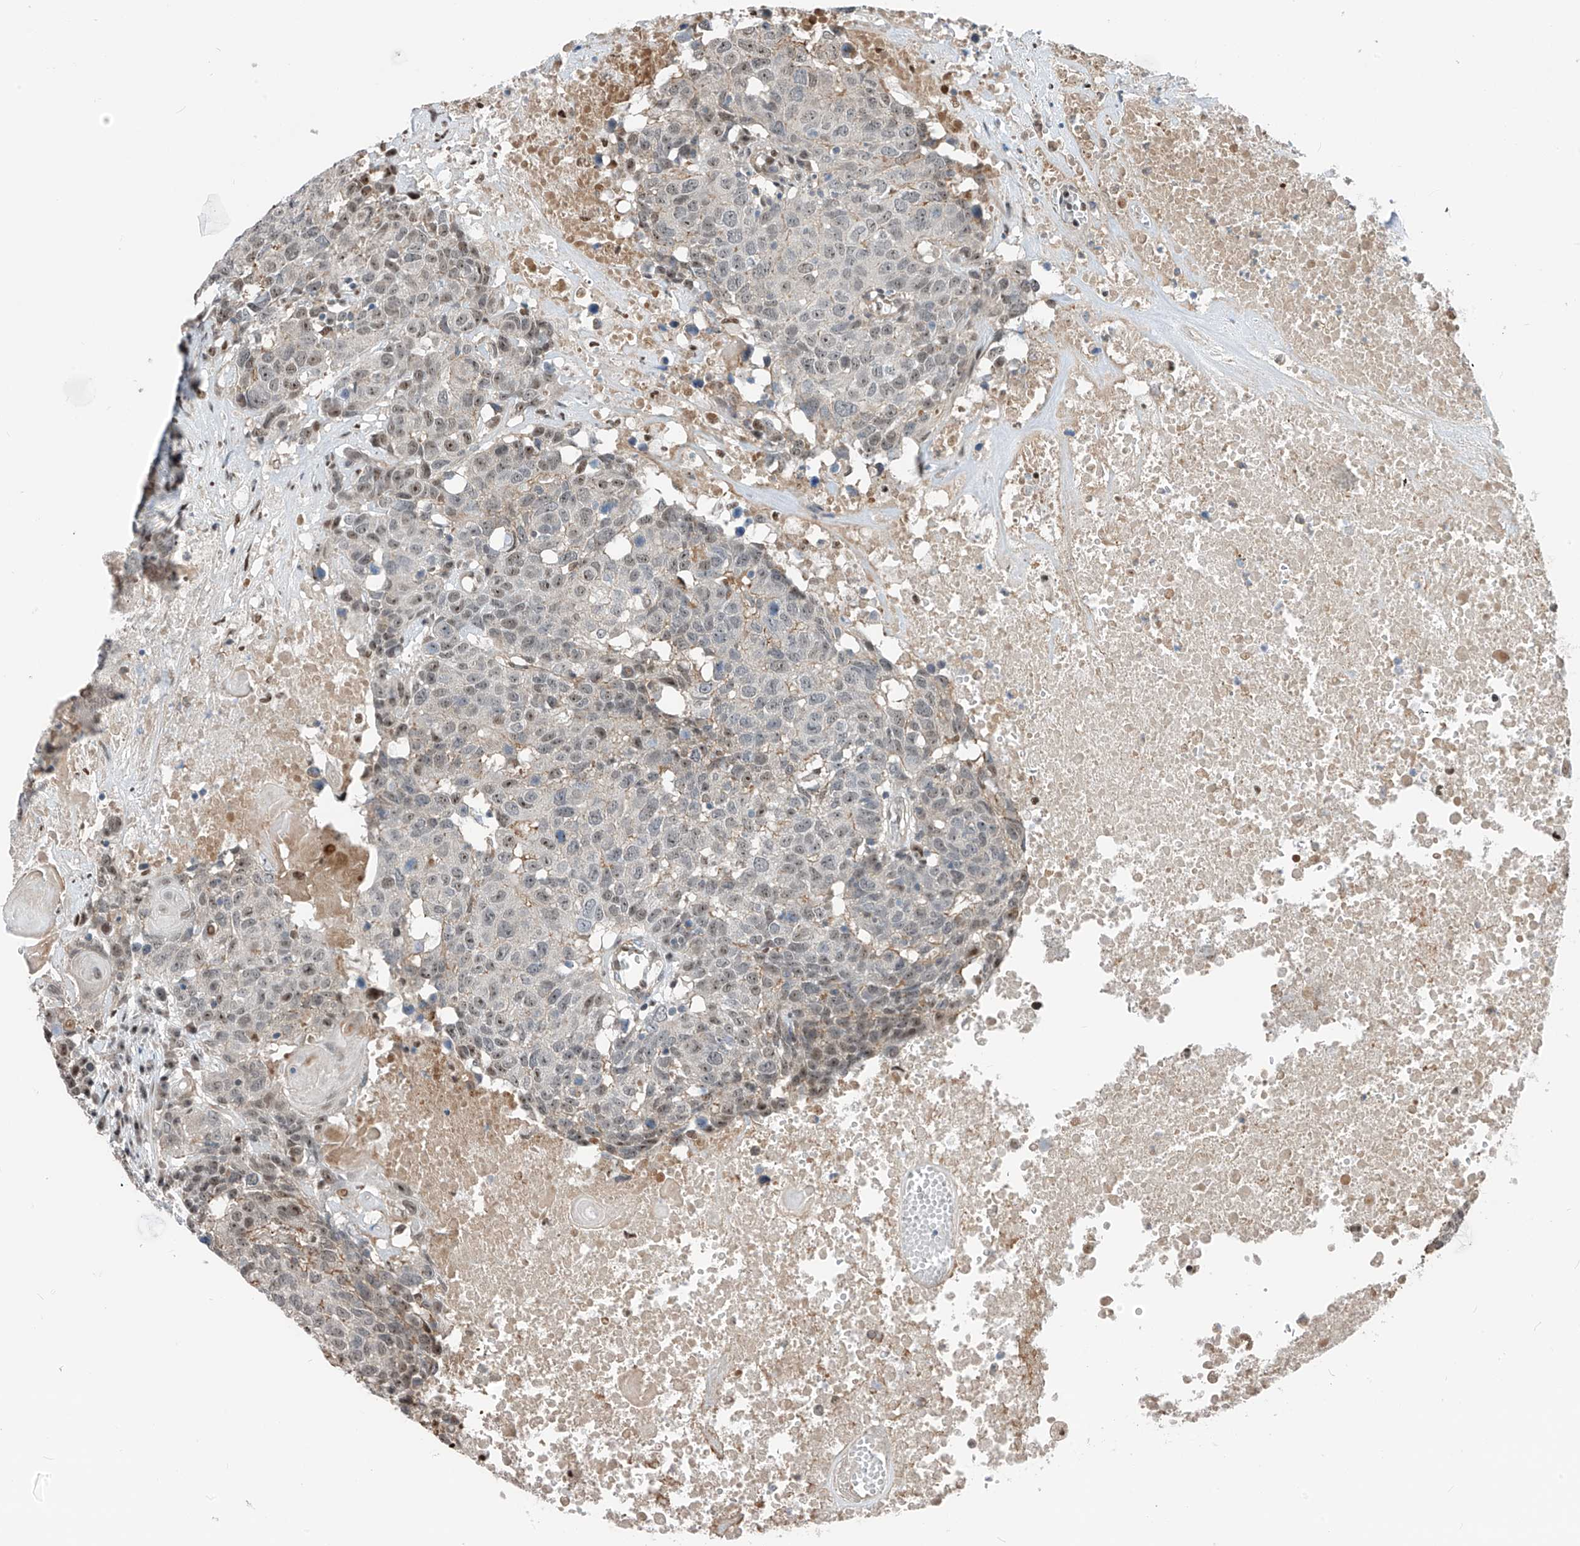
{"staining": {"intensity": "moderate", "quantity": "<25%", "location": "nuclear"}, "tissue": "head and neck cancer", "cell_type": "Tumor cells", "image_type": "cancer", "snomed": [{"axis": "morphology", "description": "Squamous cell carcinoma, NOS"}, {"axis": "topography", "description": "Head-Neck"}], "caption": "The micrograph displays staining of squamous cell carcinoma (head and neck), revealing moderate nuclear protein positivity (brown color) within tumor cells.", "gene": "RBP7", "patient": {"sex": "male", "age": 66}}